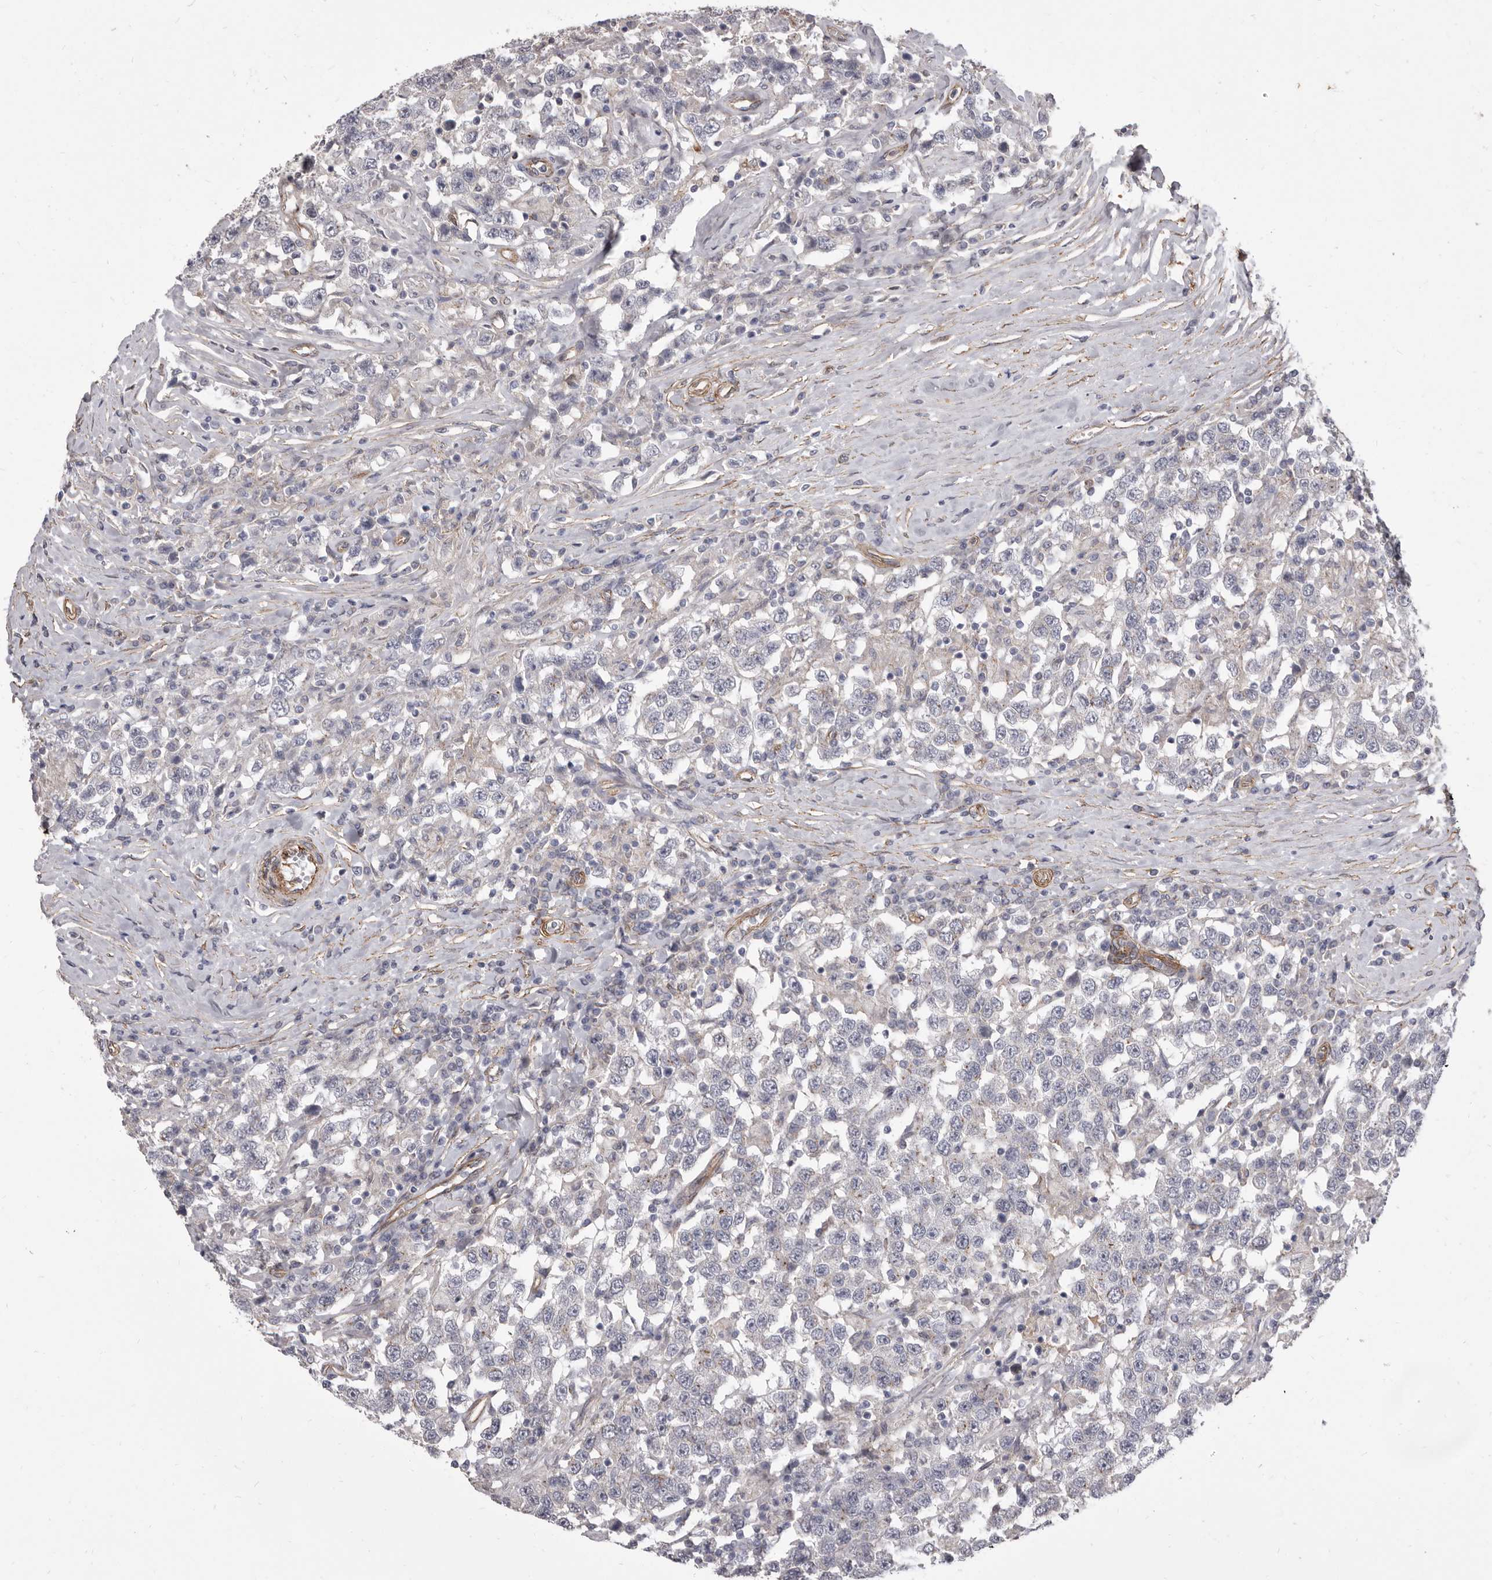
{"staining": {"intensity": "negative", "quantity": "none", "location": "none"}, "tissue": "testis cancer", "cell_type": "Tumor cells", "image_type": "cancer", "snomed": [{"axis": "morphology", "description": "Seminoma, NOS"}, {"axis": "topography", "description": "Testis"}], "caption": "Immunohistochemistry (IHC) of seminoma (testis) demonstrates no positivity in tumor cells. (DAB (3,3'-diaminobenzidine) IHC visualized using brightfield microscopy, high magnification).", "gene": "P2RX6", "patient": {"sex": "male", "age": 41}}